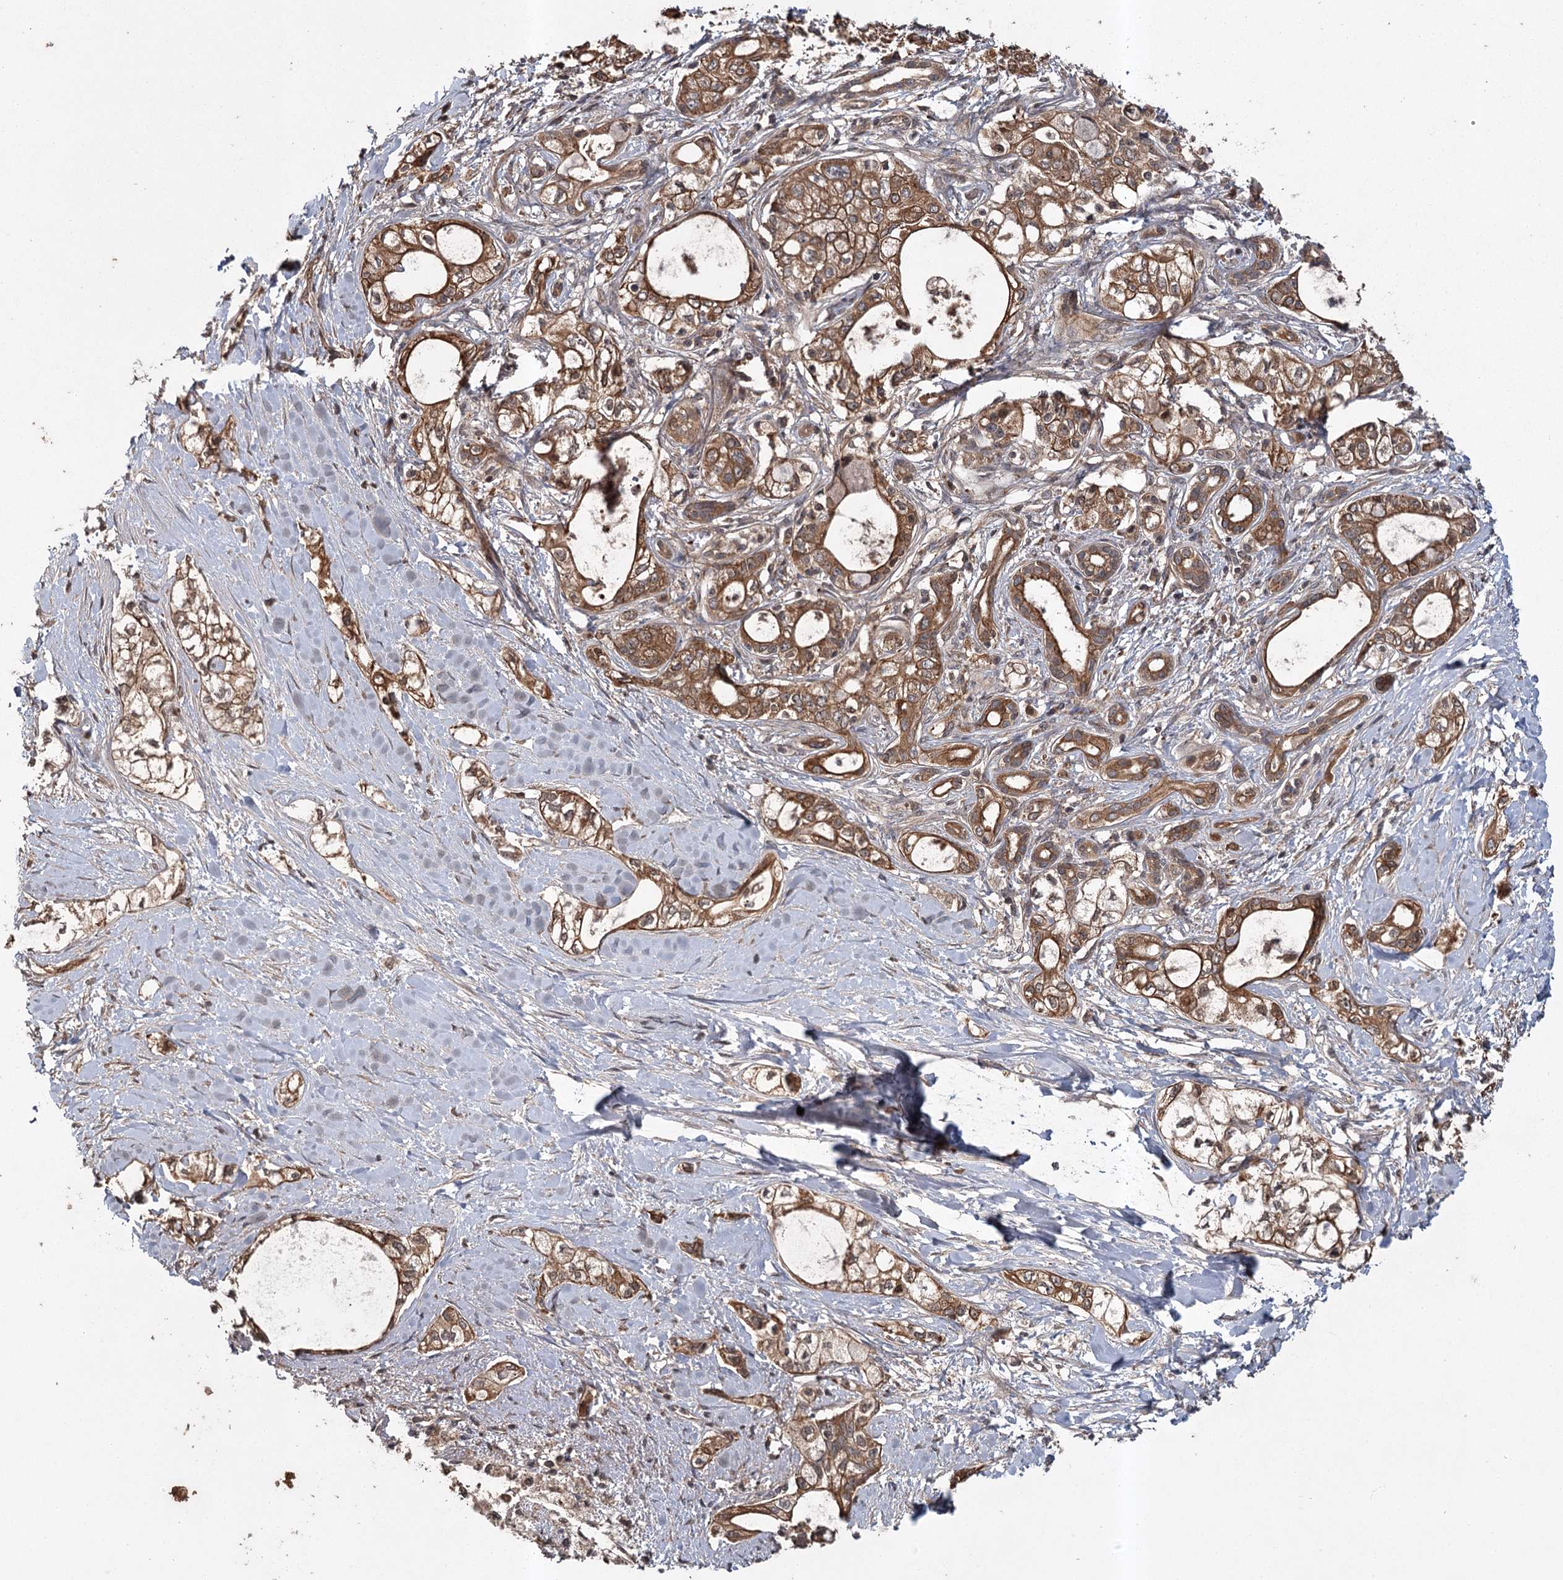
{"staining": {"intensity": "strong", "quantity": ">75%", "location": "cytoplasmic/membranous"}, "tissue": "pancreatic cancer", "cell_type": "Tumor cells", "image_type": "cancer", "snomed": [{"axis": "morphology", "description": "Adenocarcinoma, NOS"}, {"axis": "topography", "description": "Pancreas"}], "caption": "A high amount of strong cytoplasmic/membranous staining is seen in about >75% of tumor cells in pancreatic cancer tissue.", "gene": "RPAP3", "patient": {"sex": "male", "age": 70}}